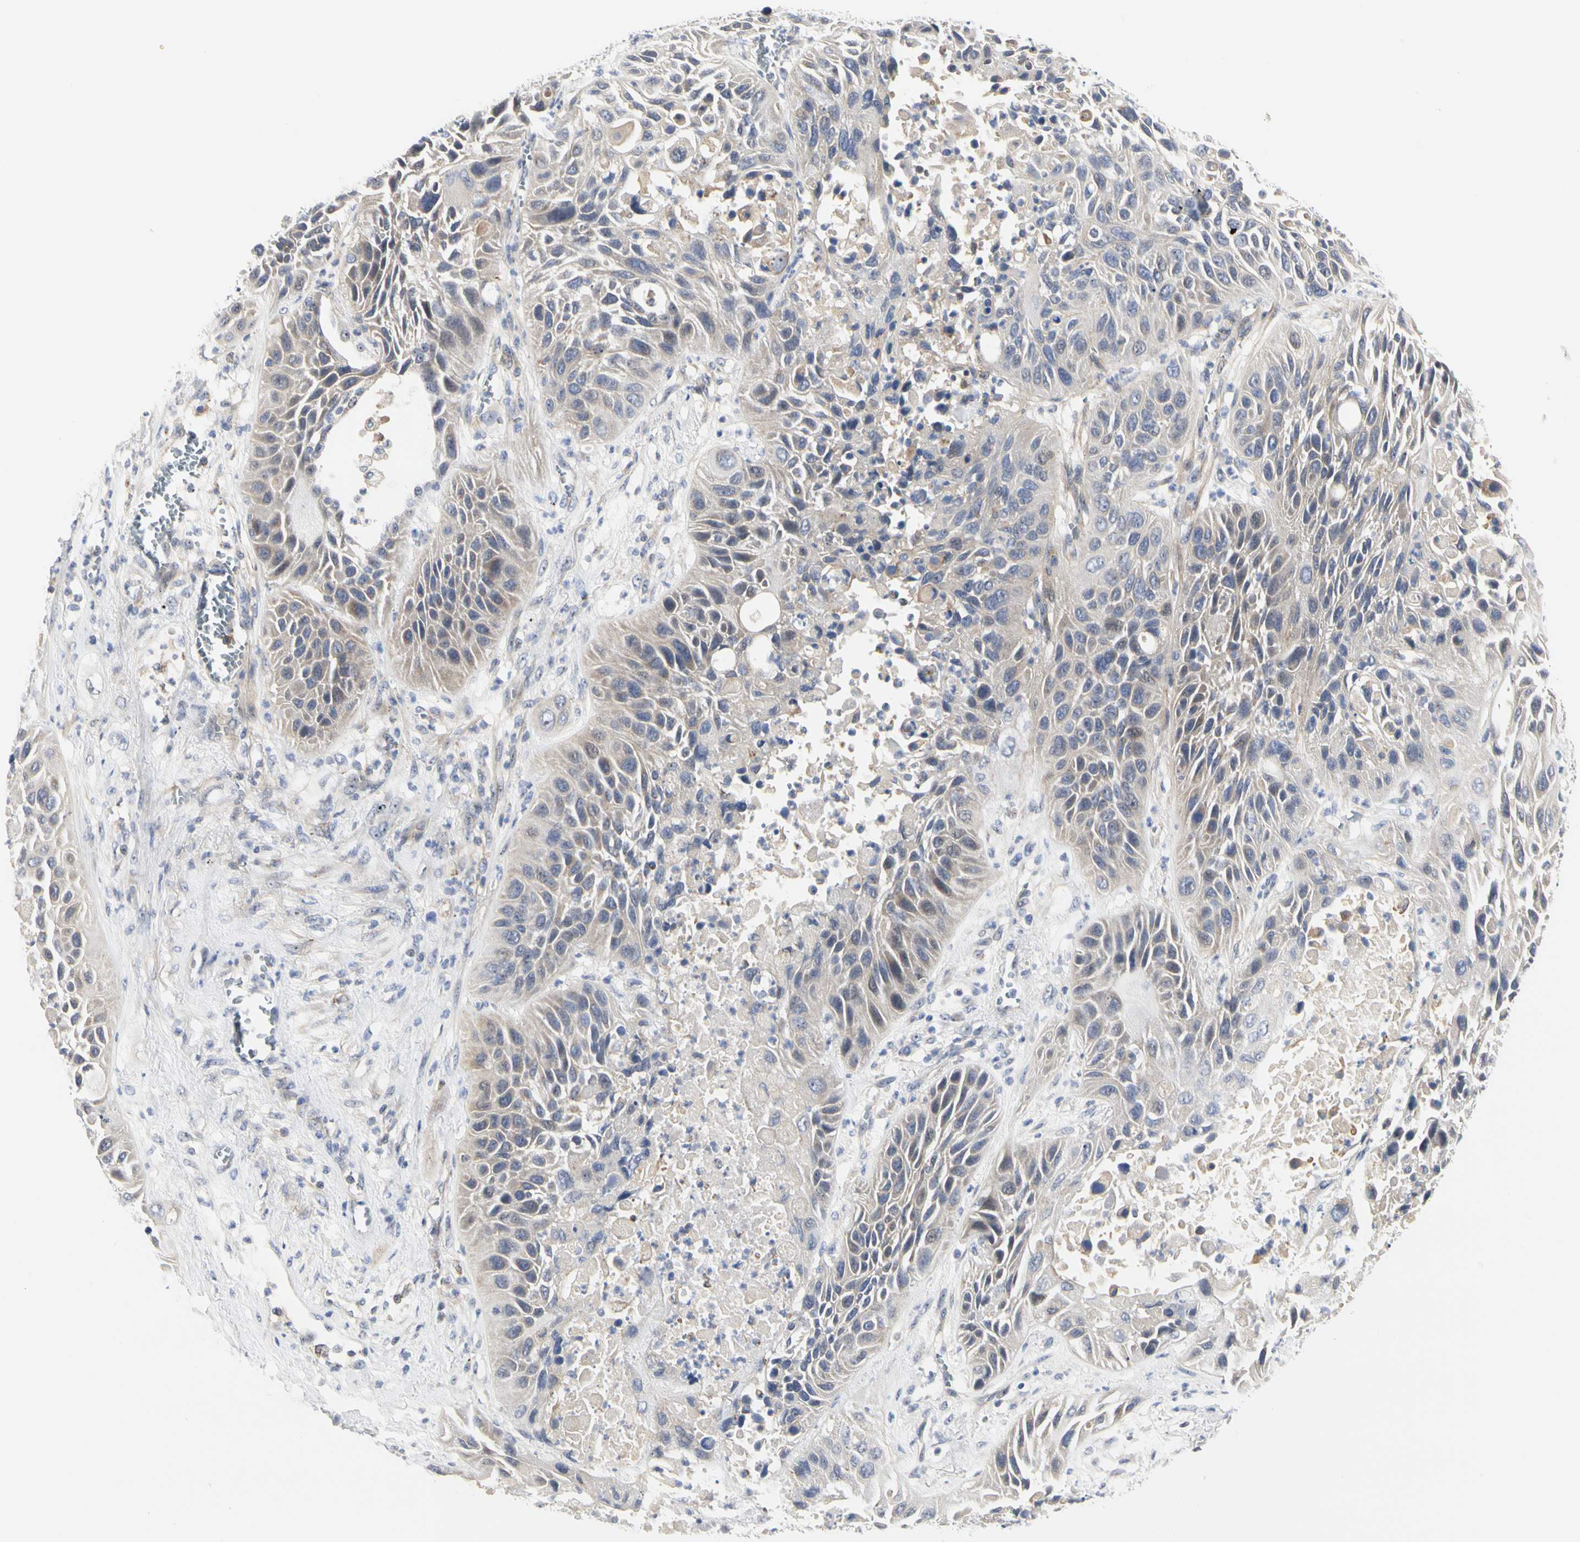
{"staining": {"intensity": "weak", "quantity": "25%-75%", "location": "cytoplasmic/membranous"}, "tissue": "lung cancer", "cell_type": "Tumor cells", "image_type": "cancer", "snomed": [{"axis": "morphology", "description": "Squamous cell carcinoma, NOS"}, {"axis": "topography", "description": "Lung"}], "caption": "Human lung cancer stained with a protein marker exhibits weak staining in tumor cells.", "gene": "SHANK2", "patient": {"sex": "female", "age": 76}}